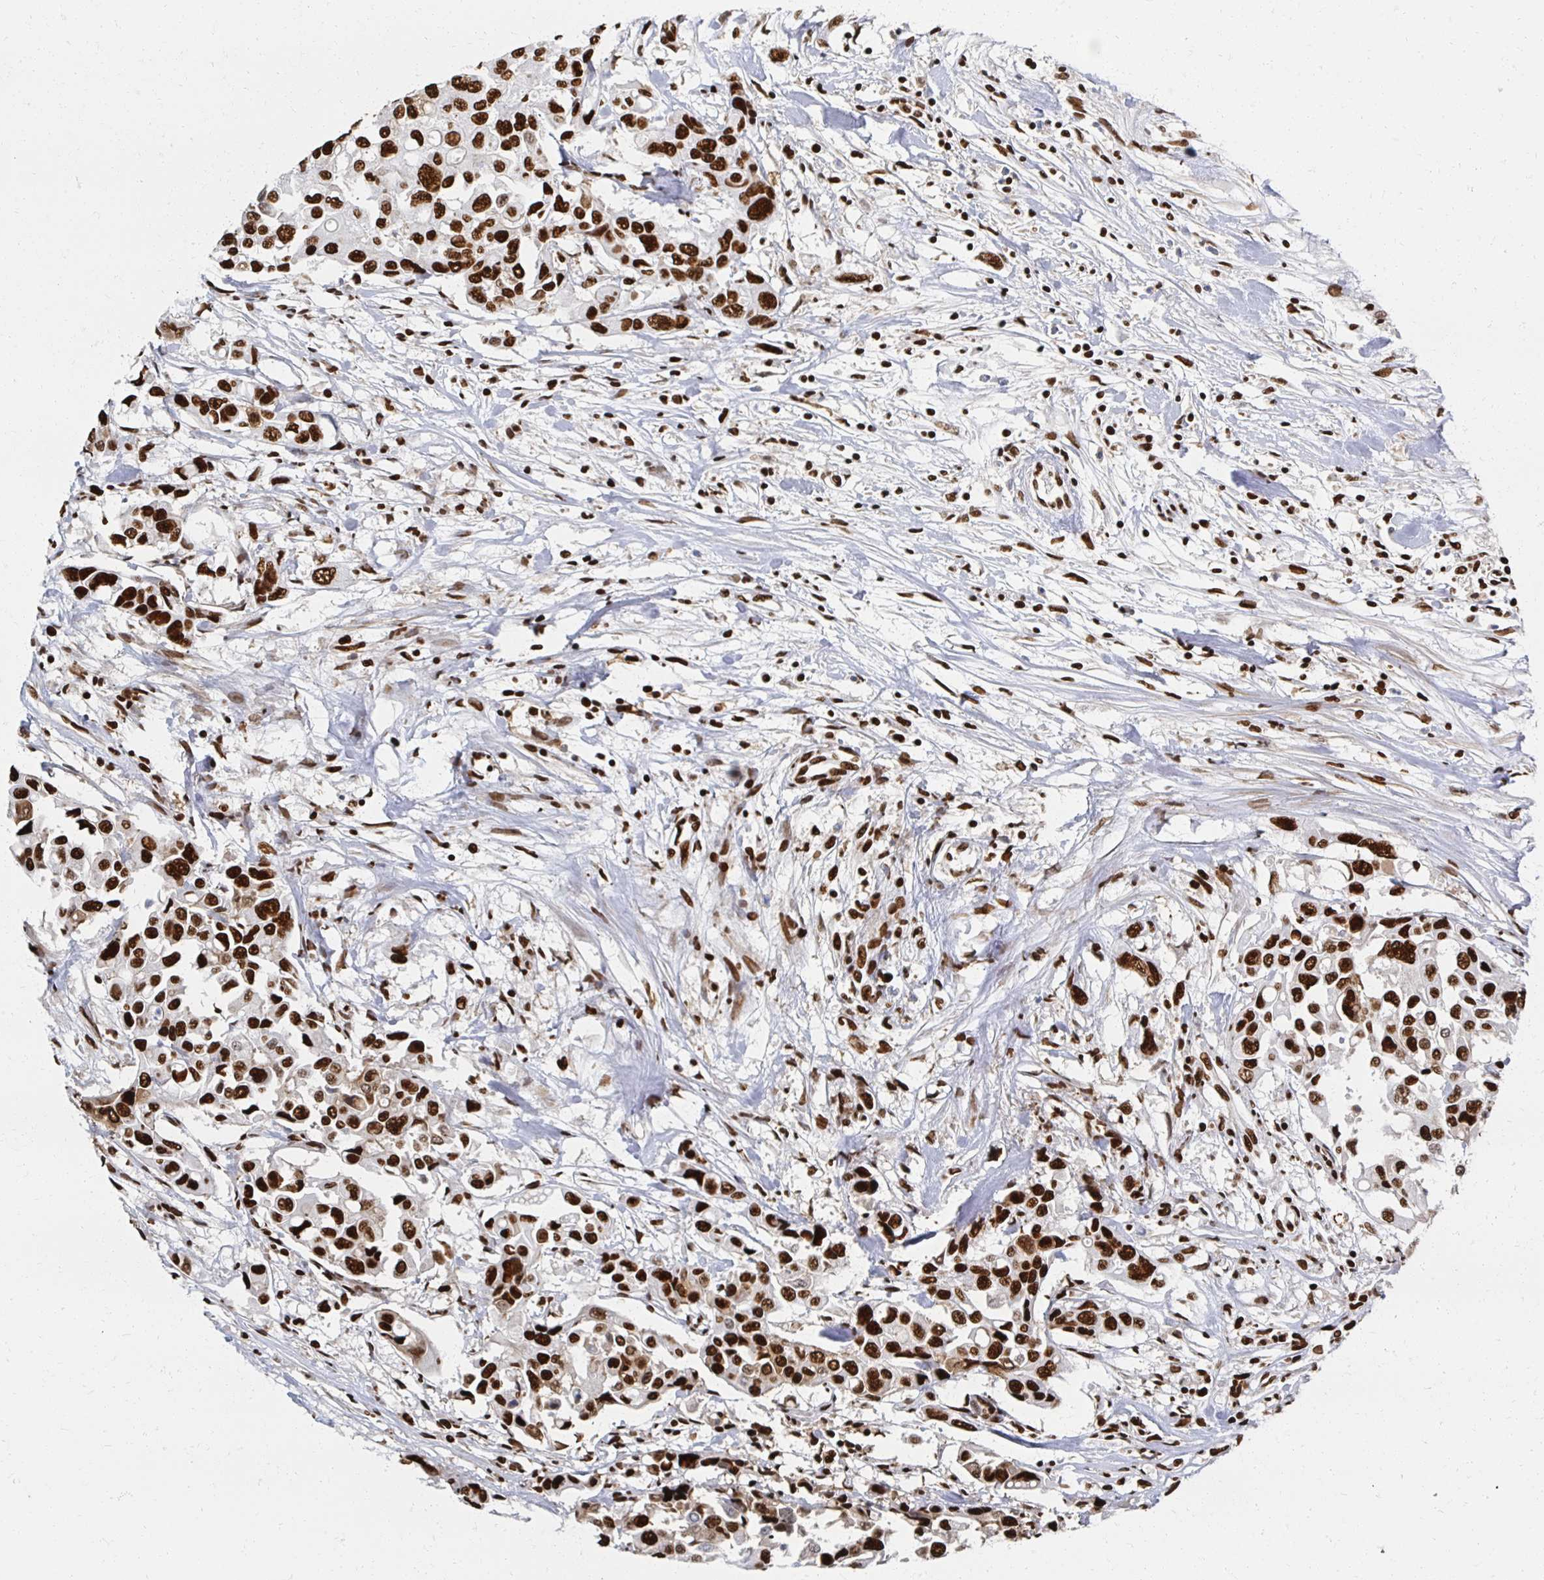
{"staining": {"intensity": "strong", "quantity": ">75%", "location": "nuclear"}, "tissue": "colorectal cancer", "cell_type": "Tumor cells", "image_type": "cancer", "snomed": [{"axis": "morphology", "description": "Adenocarcinoma, NOS"}, {"axis": "topography", "description": "Colon"}], "caption": "Colorectal cancer stained with a protein marker demonstrates strong staining in tumor cells.", "gene": "RBBP7", "patient": {"sex": "male", "age": 77}}